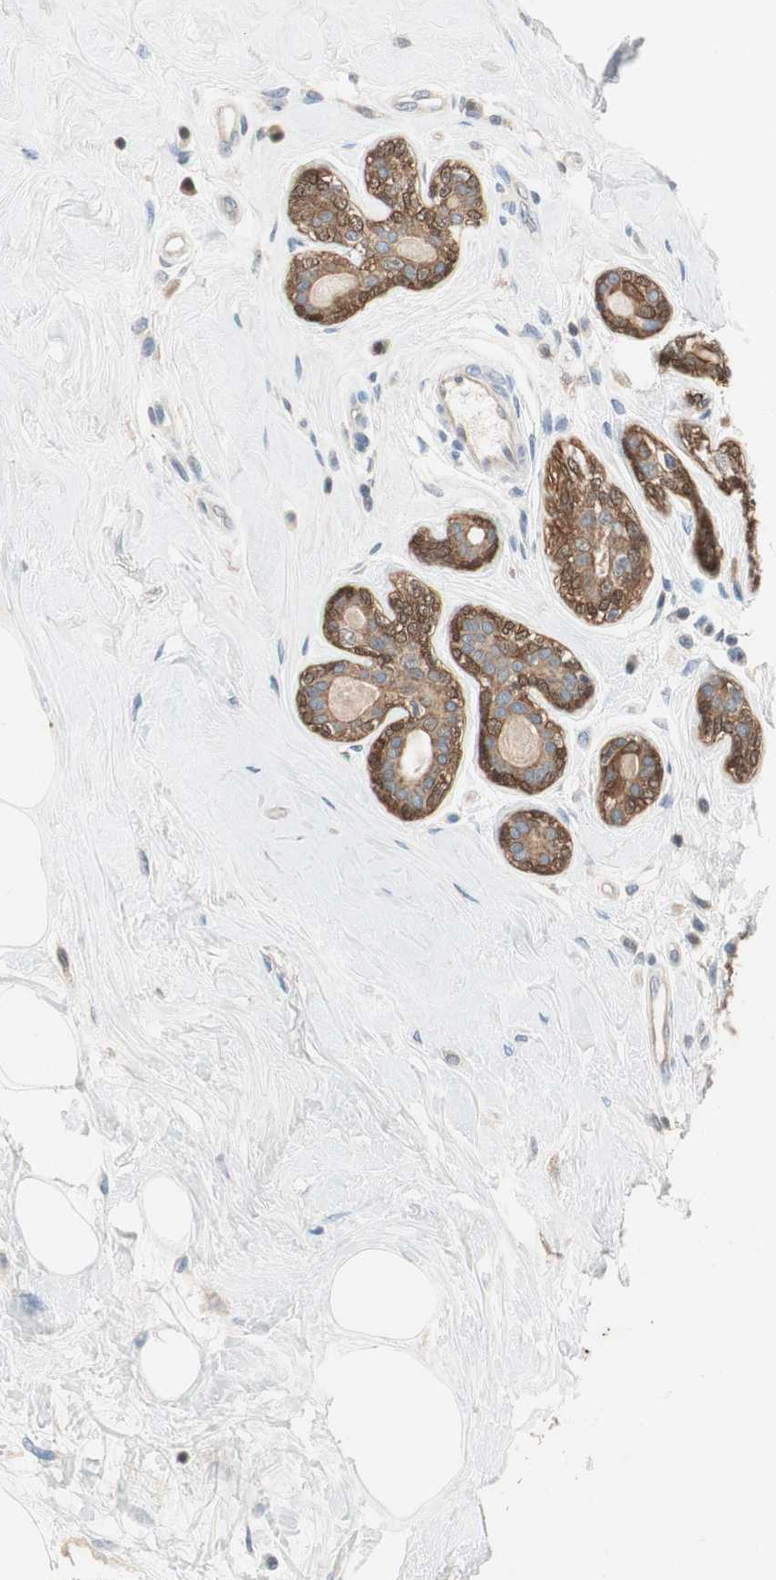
{"staining": {"intensity": "weak", "quantity": ">75%", "location": "cytoplasmic/membranous"}, "tissue": "breast cancer", "cell_type": "Tumor cells", "image_type": "cancer", "snomed": [{"axis": "morphology", "description": "Normal tissue, NOS"}, {"axis": "morphology", "description": "Duct carcinoma"}, {"axis": "topography", "description": "Breast"}], "caption": "There is low levels of weak cytoplasmic/membranous staining in tumor cells of breast cancer (intraductal carcinoma), as demonstrated by immunohistochemical staining (brown color).", "gene": "SERPINB5", "patient": {"sex": "female", "age": 39}}